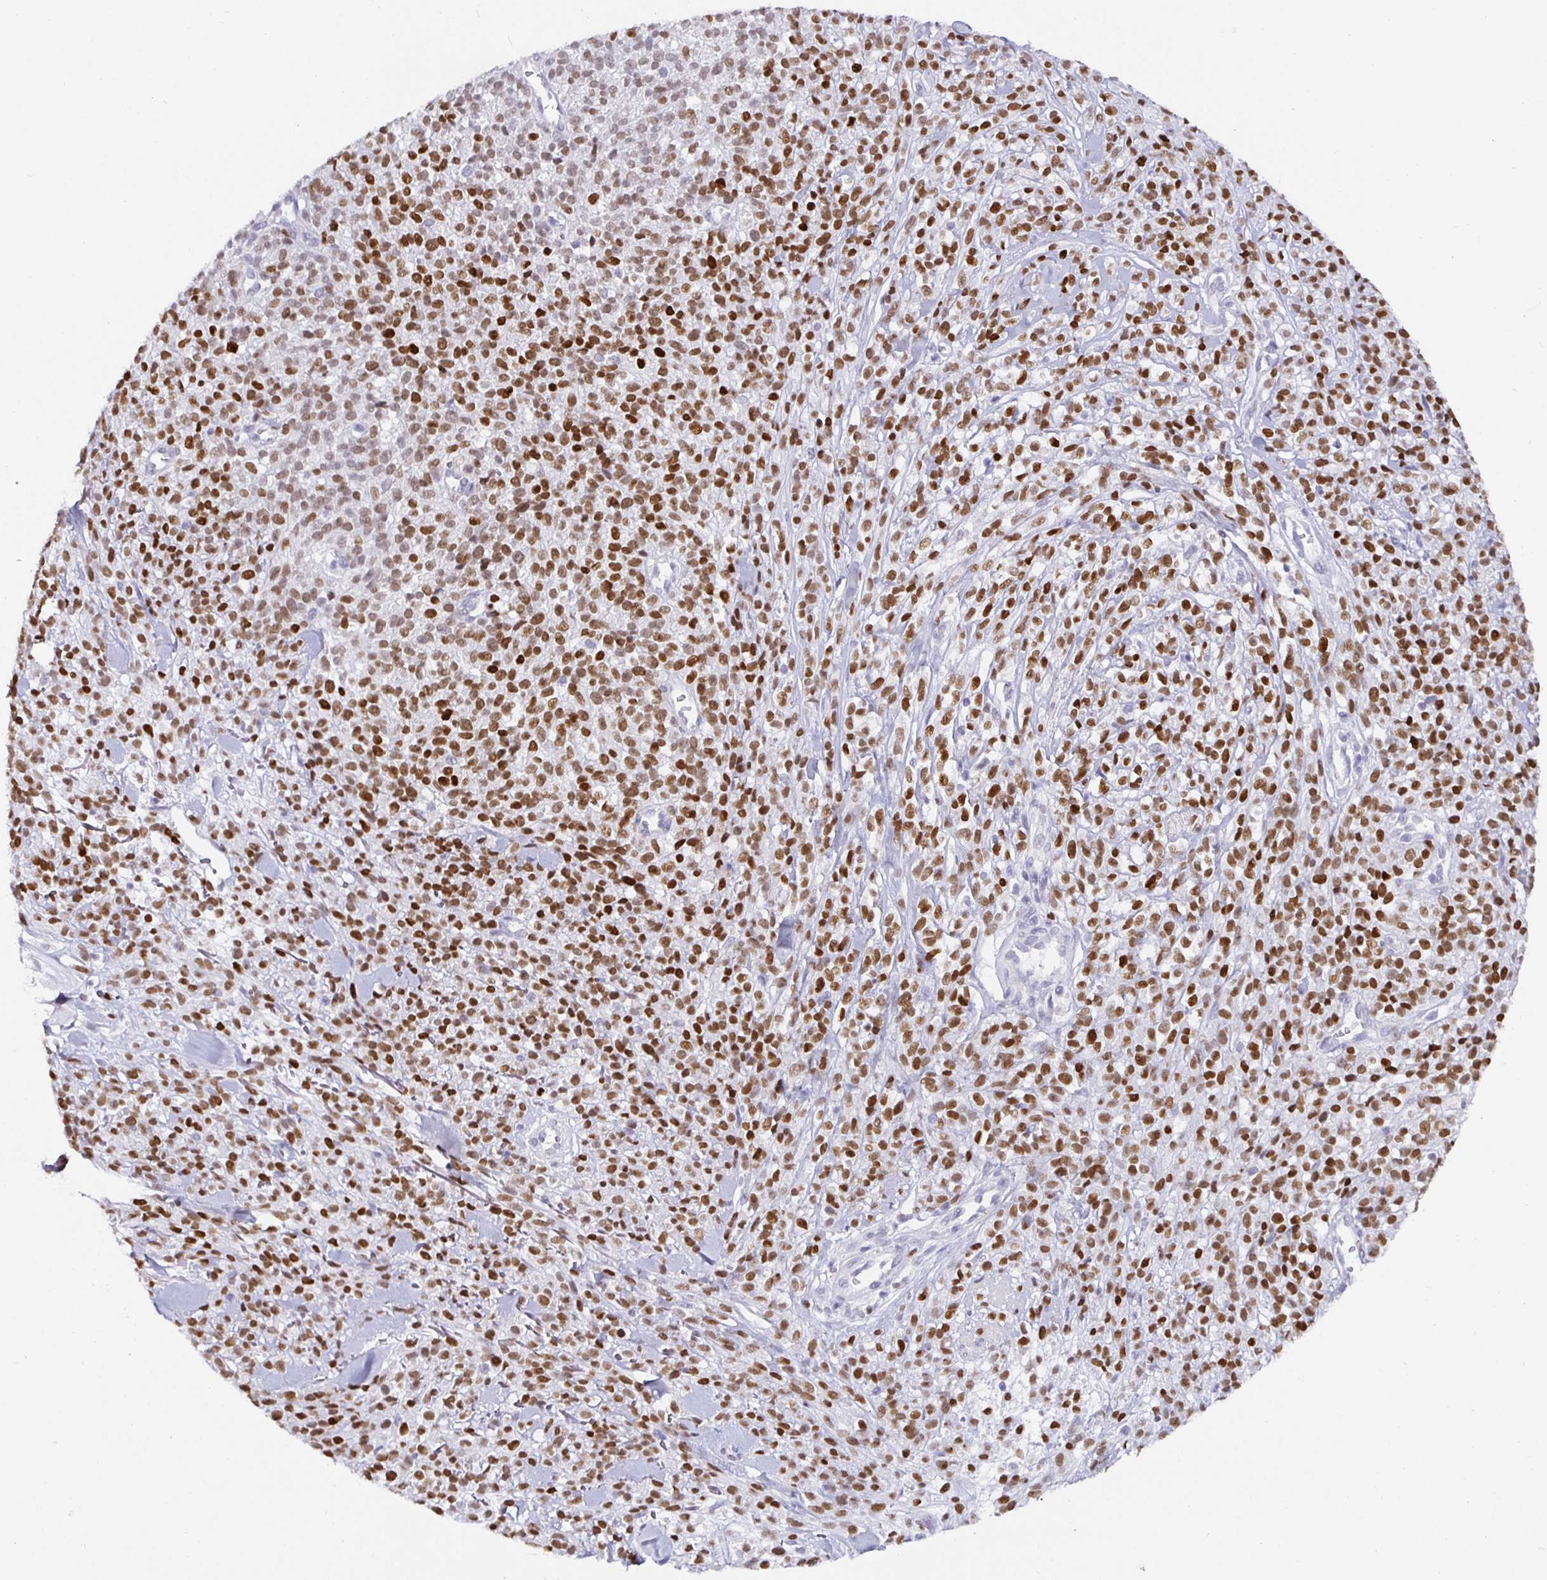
{"staining": {"intensity": "strong", "quantity": ">75%", "location": "nuclear"}, "tissue": "melanoma", "cell_type": "Tumor cells", "image_type": "cancer", "snomed": [{"axis": "morphology", "description": "Malignant melanoma, NOS"}, {"axis": "topography", "description": "Skin"}, {"axis": "topography", "description": "Skin of trunk"}], "caption": "Malignant melanoma stained for a protein (brown) shows strong nuclear positive expression in approximately >75% of tumor cells.", "gene": "SATB1", "patient": {"sex": "male", "age": 74}}